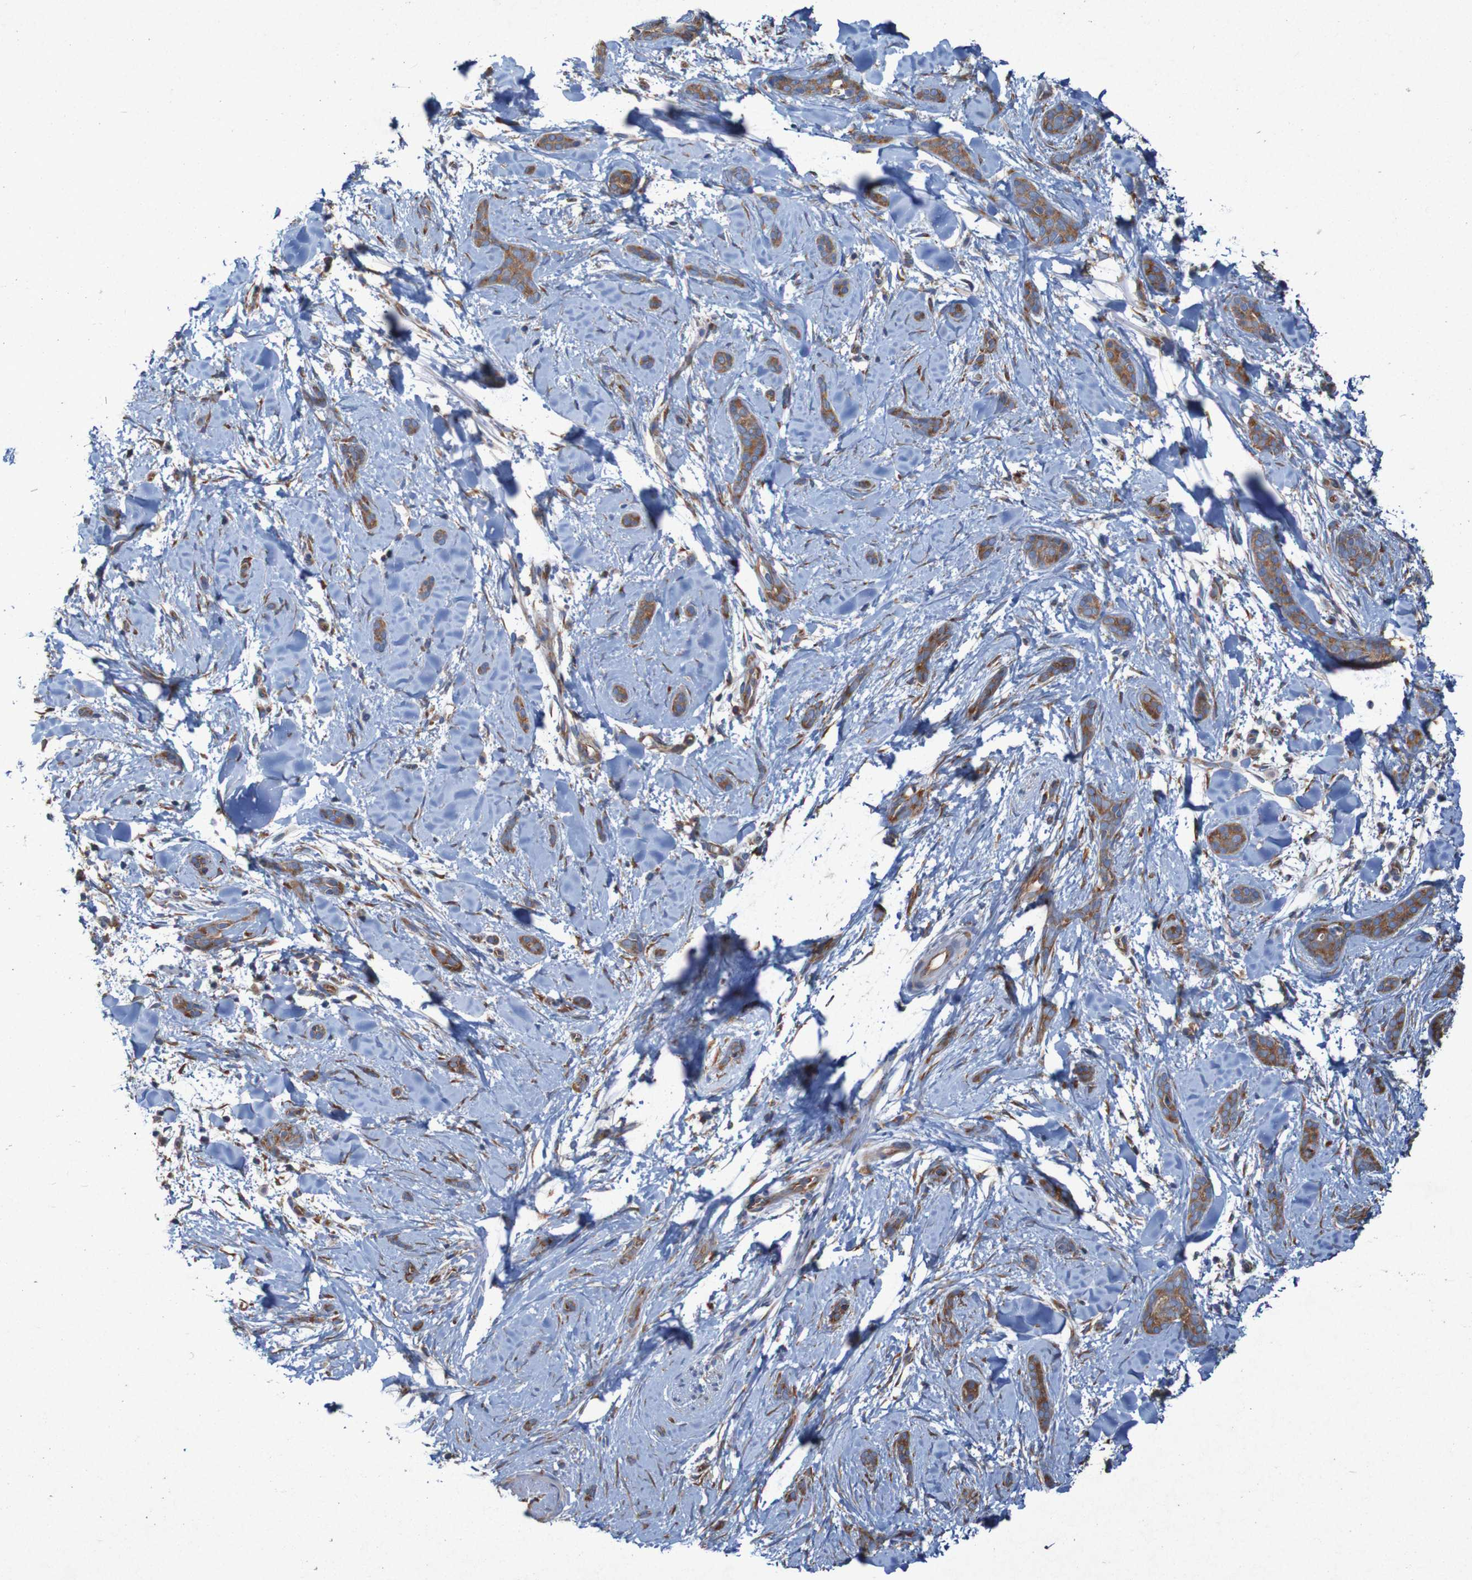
{"staining": {"intensity": "moderate", "quantity": ">75%", "location": "cytoplasmic/membranous"}, "tissue": "skin cancer", "cell_type": "Tumor cells", "image_type": "cancer", "snomed": [{"axis": "morphology", "description": "Basal cell carcinoma"}, {"axis": "morphology", "description": "Adnexal tumor, benign"}, {"axis": "topography", "description": "Skin"}], "caption": "Immunohistochemical staining of human basal cell carcinoma (skin) shows medium levels of moderate cytoplasmic/membranous positivity in approximately >75% of tumor cells.", "gene": "RPL10", "patient": {"sex": "female", "age": 42}}